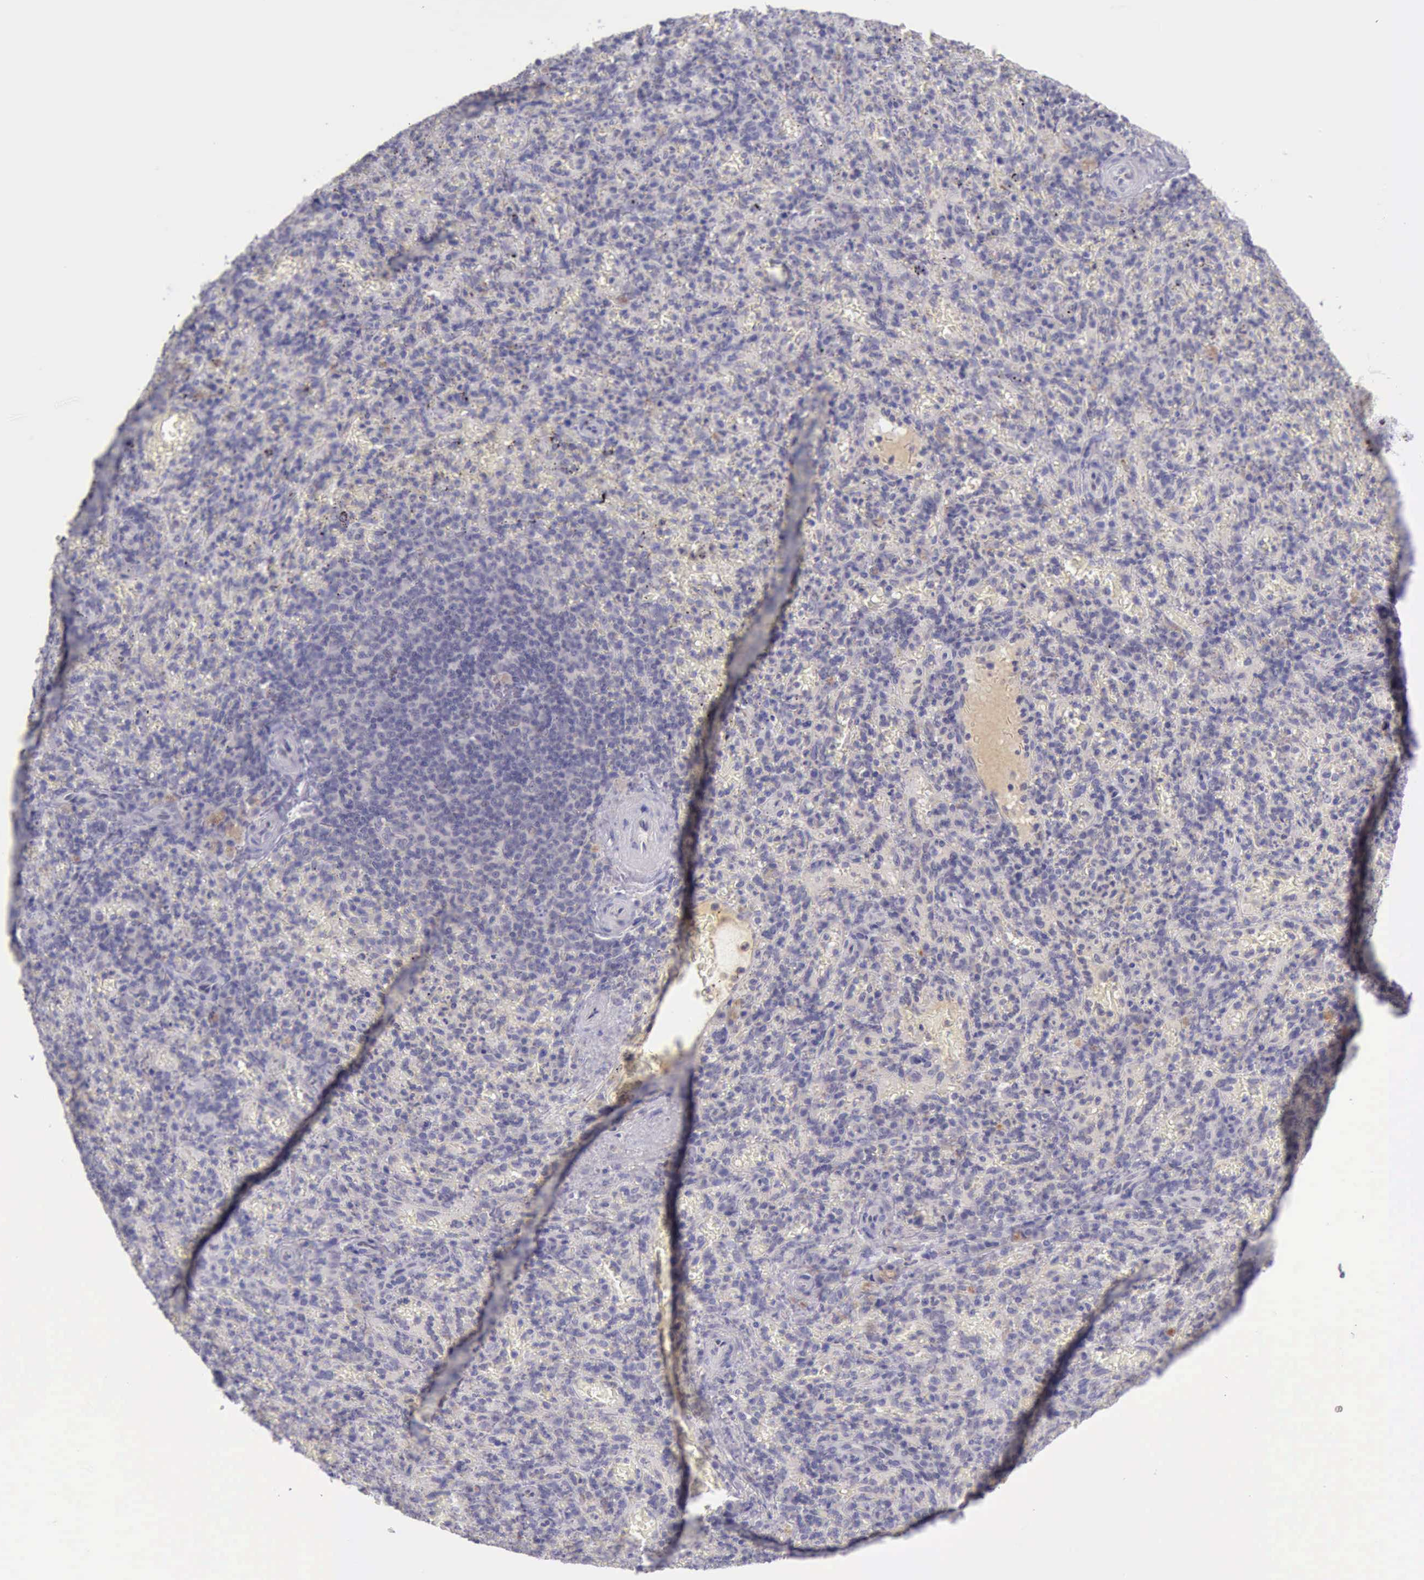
{"staining": {"intensity": "negative", "quantity": "none", "location": "none"}, "tissue": "spleen", "cell_type": "Cells in red pulp", "image_type": "normal", "snomed": [{"axis": "morphology", "description": "Normal tissue, NOS"}, {"axis": "topography", "description": "Spleen"}], "caption": "This is an IHC micrograph of unremarkable human spleen. There is no expression in cells in red pulp.", "gene": "ARNT2", "patient": {"sex": "female", "age": 50}}